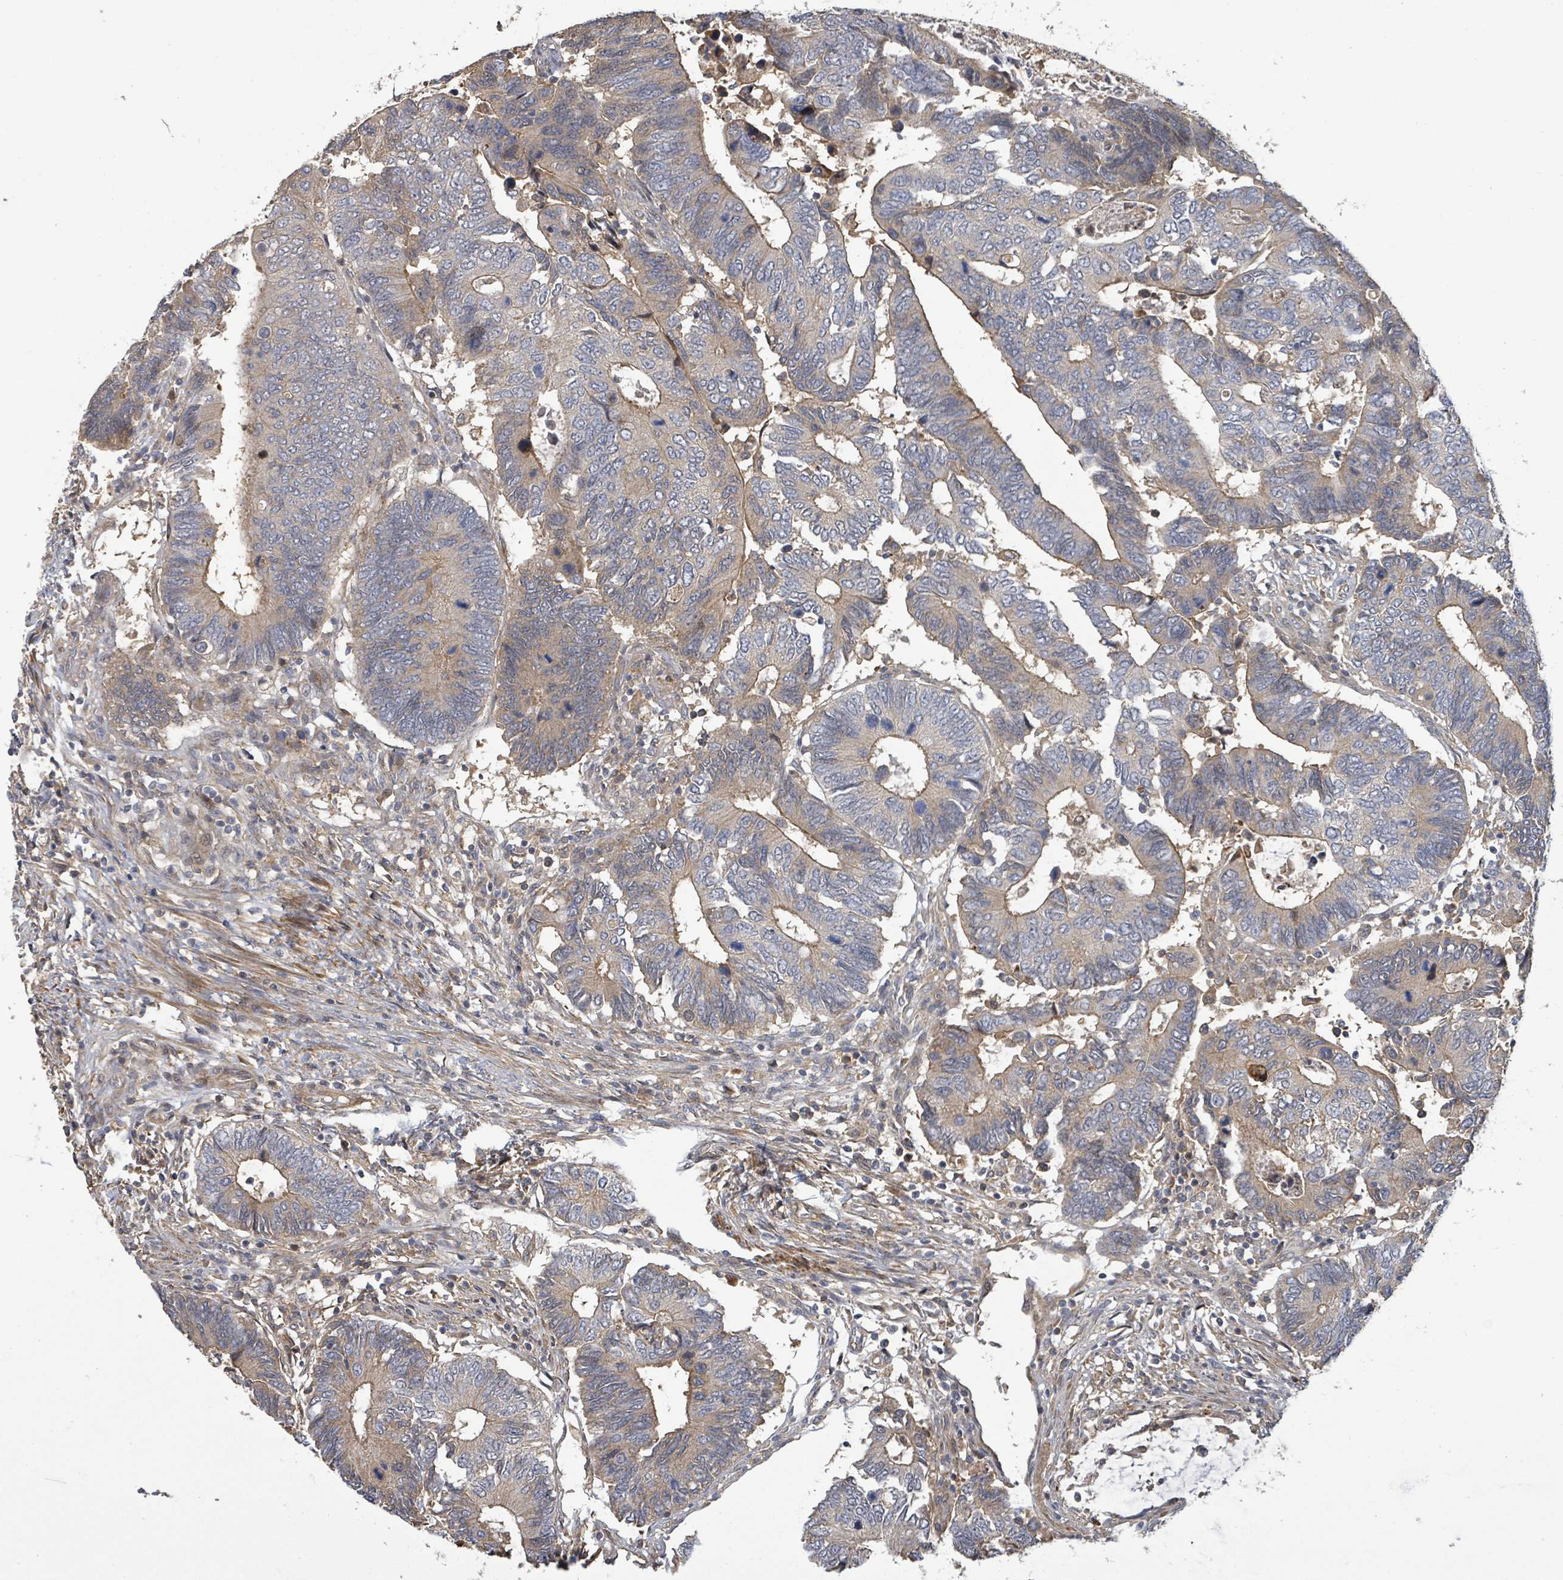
{"staining": {"intensity": "weak", "quantity": "25%-75%", "location": "cytoplasmic/membranous"}, "tissue": "colorectal cancer", "cell_type": "Tumor cells", "image_type": "cancer", "snomed": [{"axis": "morphology", "description": "Adenocarcinoma, NOS"}, {"axis": "topography", "description": "Colon"}], "caption": "Immunohistochemistry staining of colorectal cancer, which demonstrates low levels of weak cytoplasmic/membranous staining in about 25%-75% of tumor cells indicating weak cytoplasmic/membranous protein expression. The staining was performed using DAB (3,3'-diaminobenzidine) (brown) for protein detection and nuclei were counterstained in hematoxylin (blue).", "gene": "STARD4", "patient": {"sex": "male", "age": 87}}